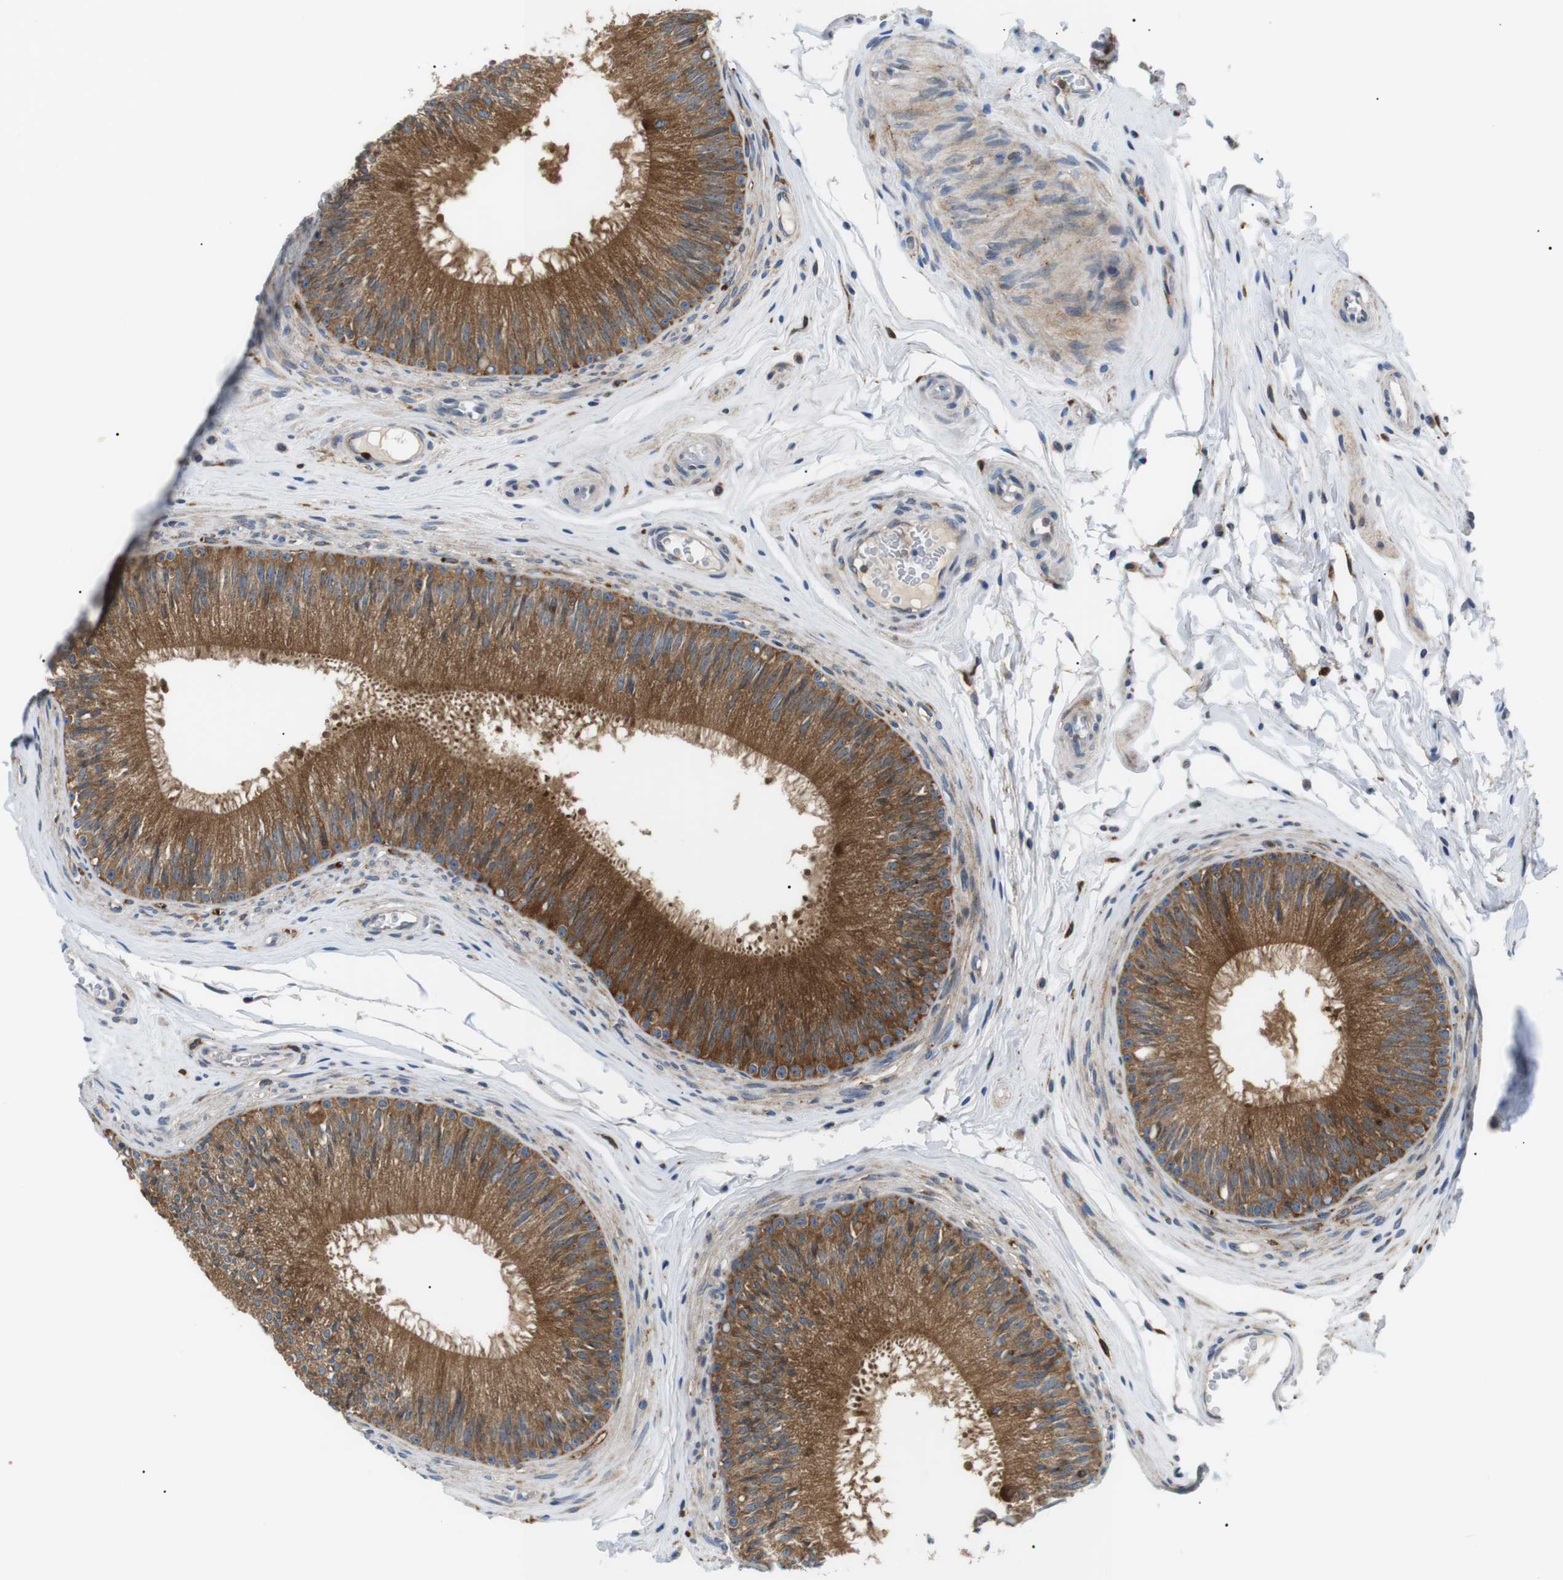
{"staining": {"intensity": "strong", "quantity": ">75%", "location": "cytoplasmic/membranous"}, "tissue": "epididymis", "cell_type": "Glandular cells", "image_type": "normal", "snomed": [{"axis": "morphology", "description": "Normal tissue, NOS"}, {"axis": "topography", "description": "Testis"}, {"axis": "topography", "description": "Epididymis"}], "caption": "Approximately >75% of glandular cells in normal epididymis show strong cytoplasmic/membranous protein positivity as visualized by brown immunohistochemical staining.", "gene": "RAB9A", "patient": {"sex": "male", "age": 36}}